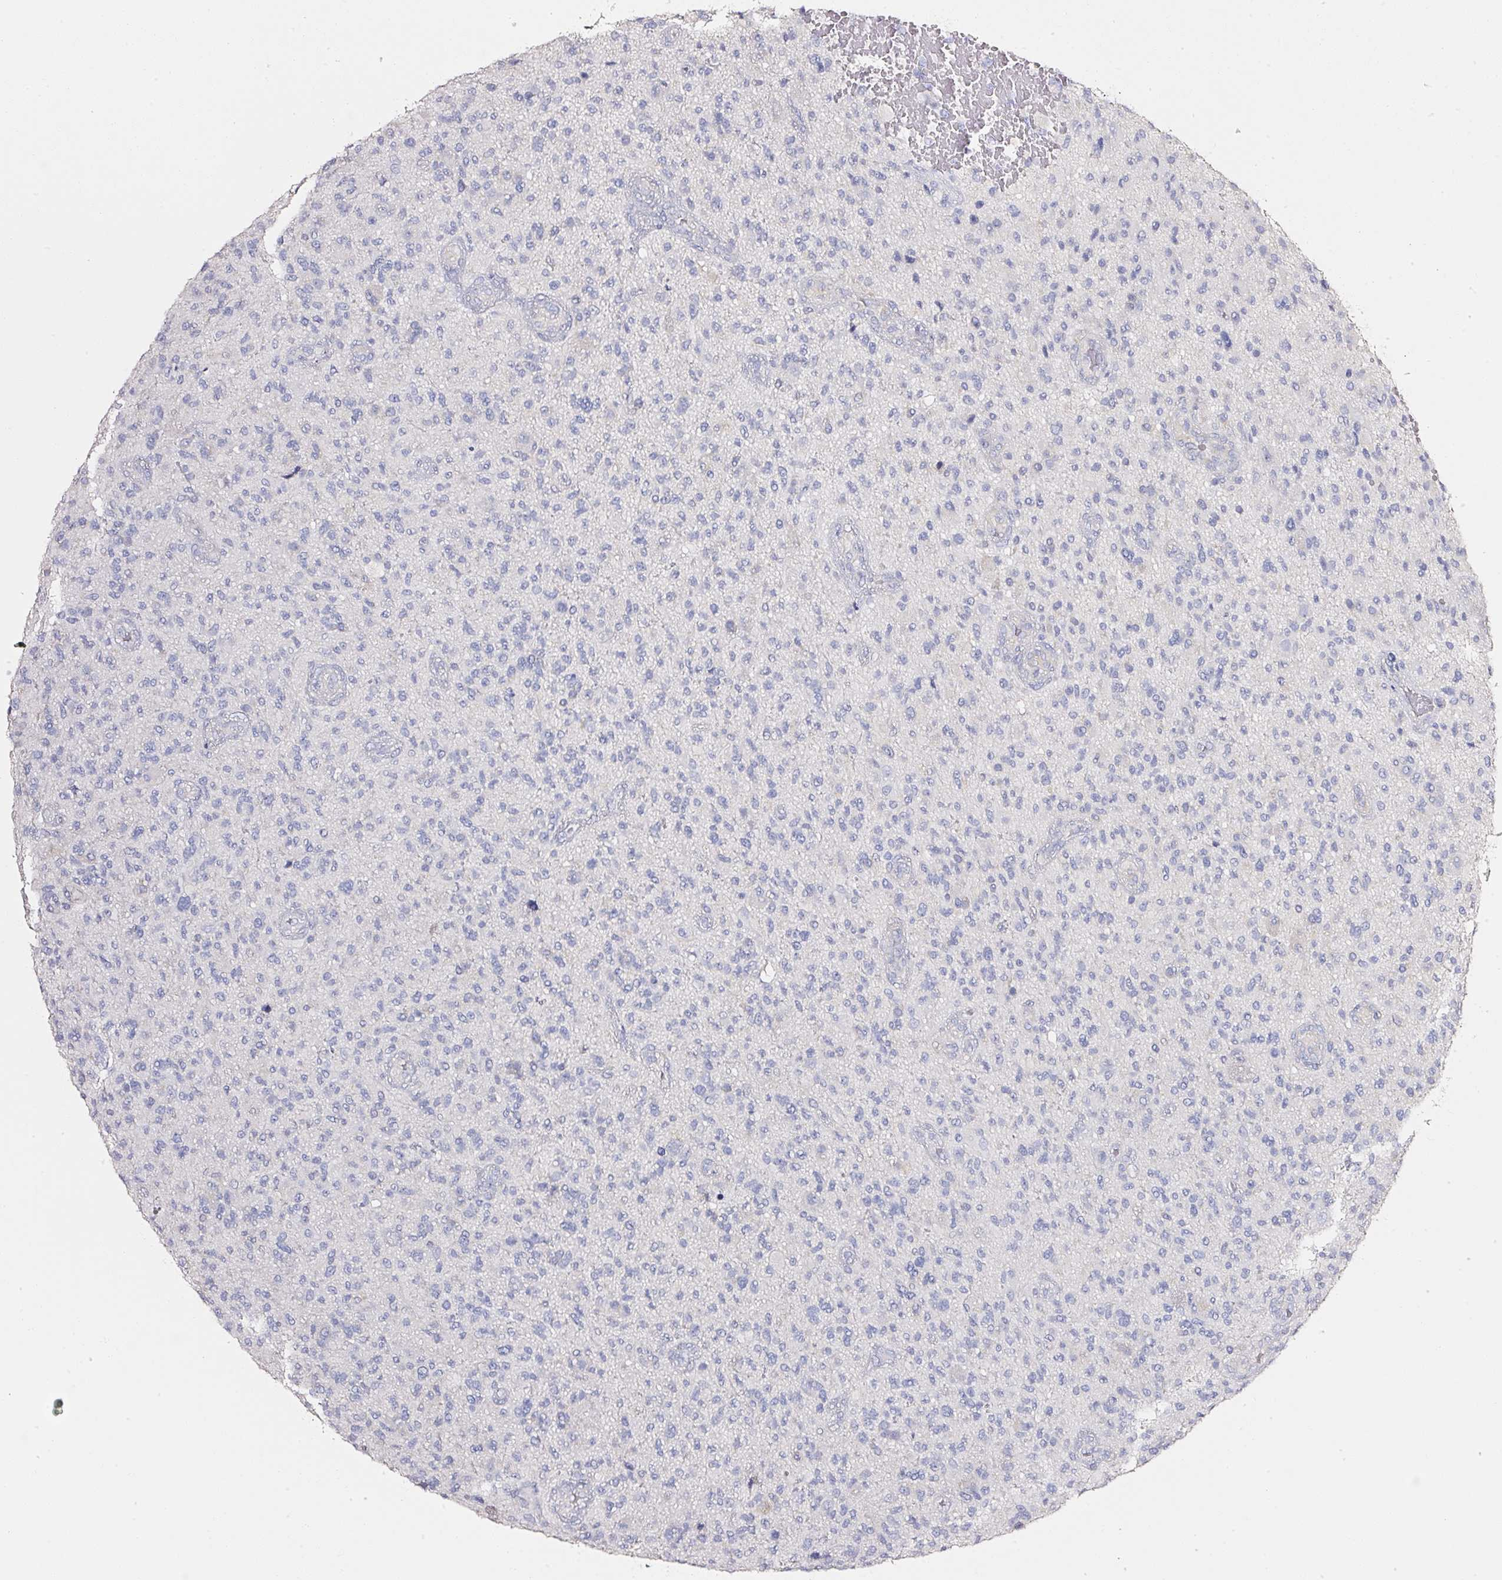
{"staining": {"intensity": "negative", "quantity": "none", "location": "none"}, "tissue": "glioma", "cell_type": "Tumor cells", "image_type": "cancer", "snomed": [{"axis": "morphology", "description": "Glioma, malignant, High grade"}, {"axis": "topography", "description": "Brain"}], "caption": "Immunohistochemistry histopathology image of human glioma stained for a protein (brown), which exhibits no staining in tumor cells.", "gene": "PDXDC1", "patient": {"sex": "male", "age": 47}}